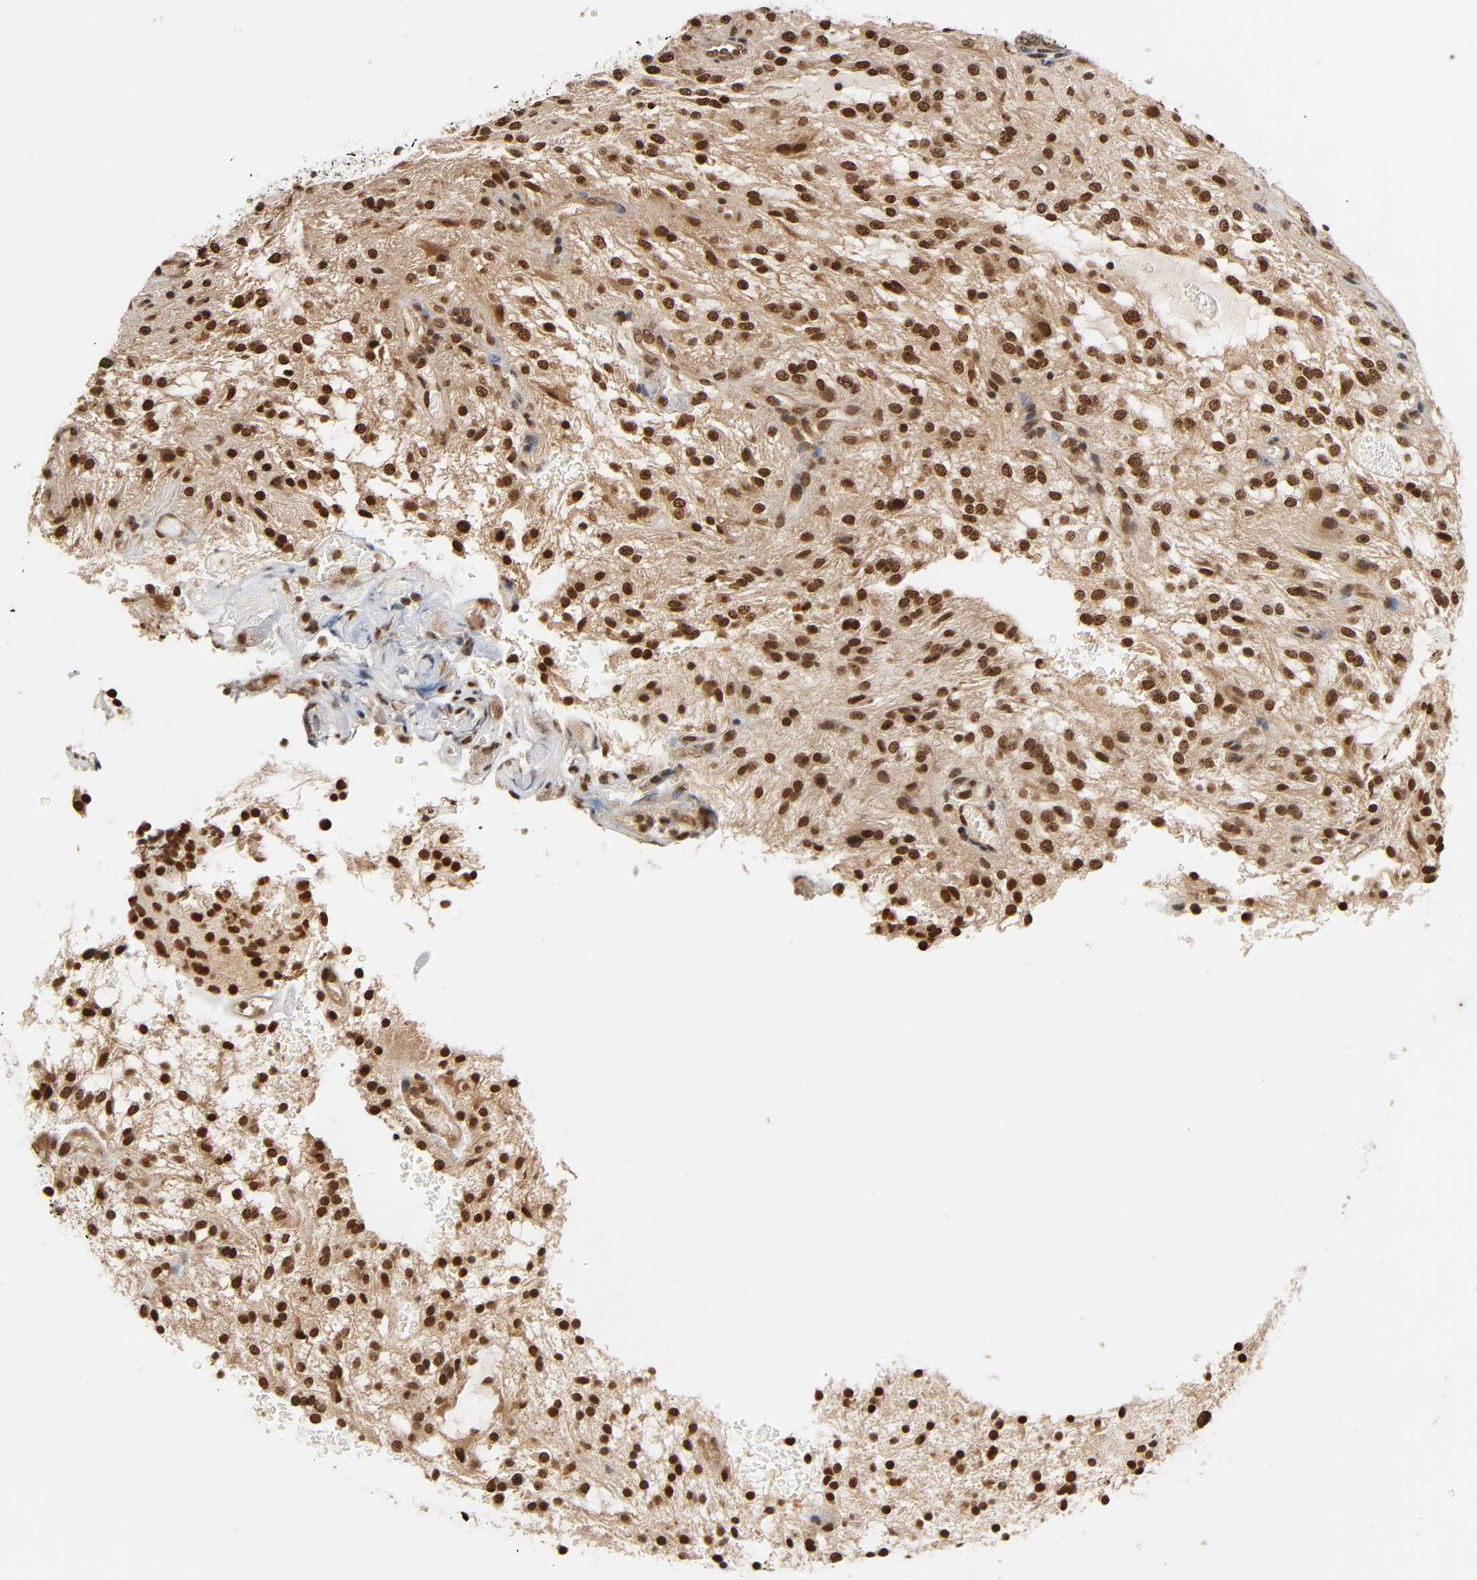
{"staining": {"intensity": "strong", "quantity": ">75%", "location": "nuclear"}, "tissue": "glioma", "cell_type": "Tumor cells", "image_type": "cancer", "snomed": [{"axis": "morphology", "description": "Glioma, malignant, NOS"}, {"axis": "topography", "description": "Cerebellum"}], "caption": "Tumor cells show high levels of strong nuclear staining in approximately >75% of cells in malignant glioma.", "gene": "UBC", "patient": {"sex": "female", "age": 10}}